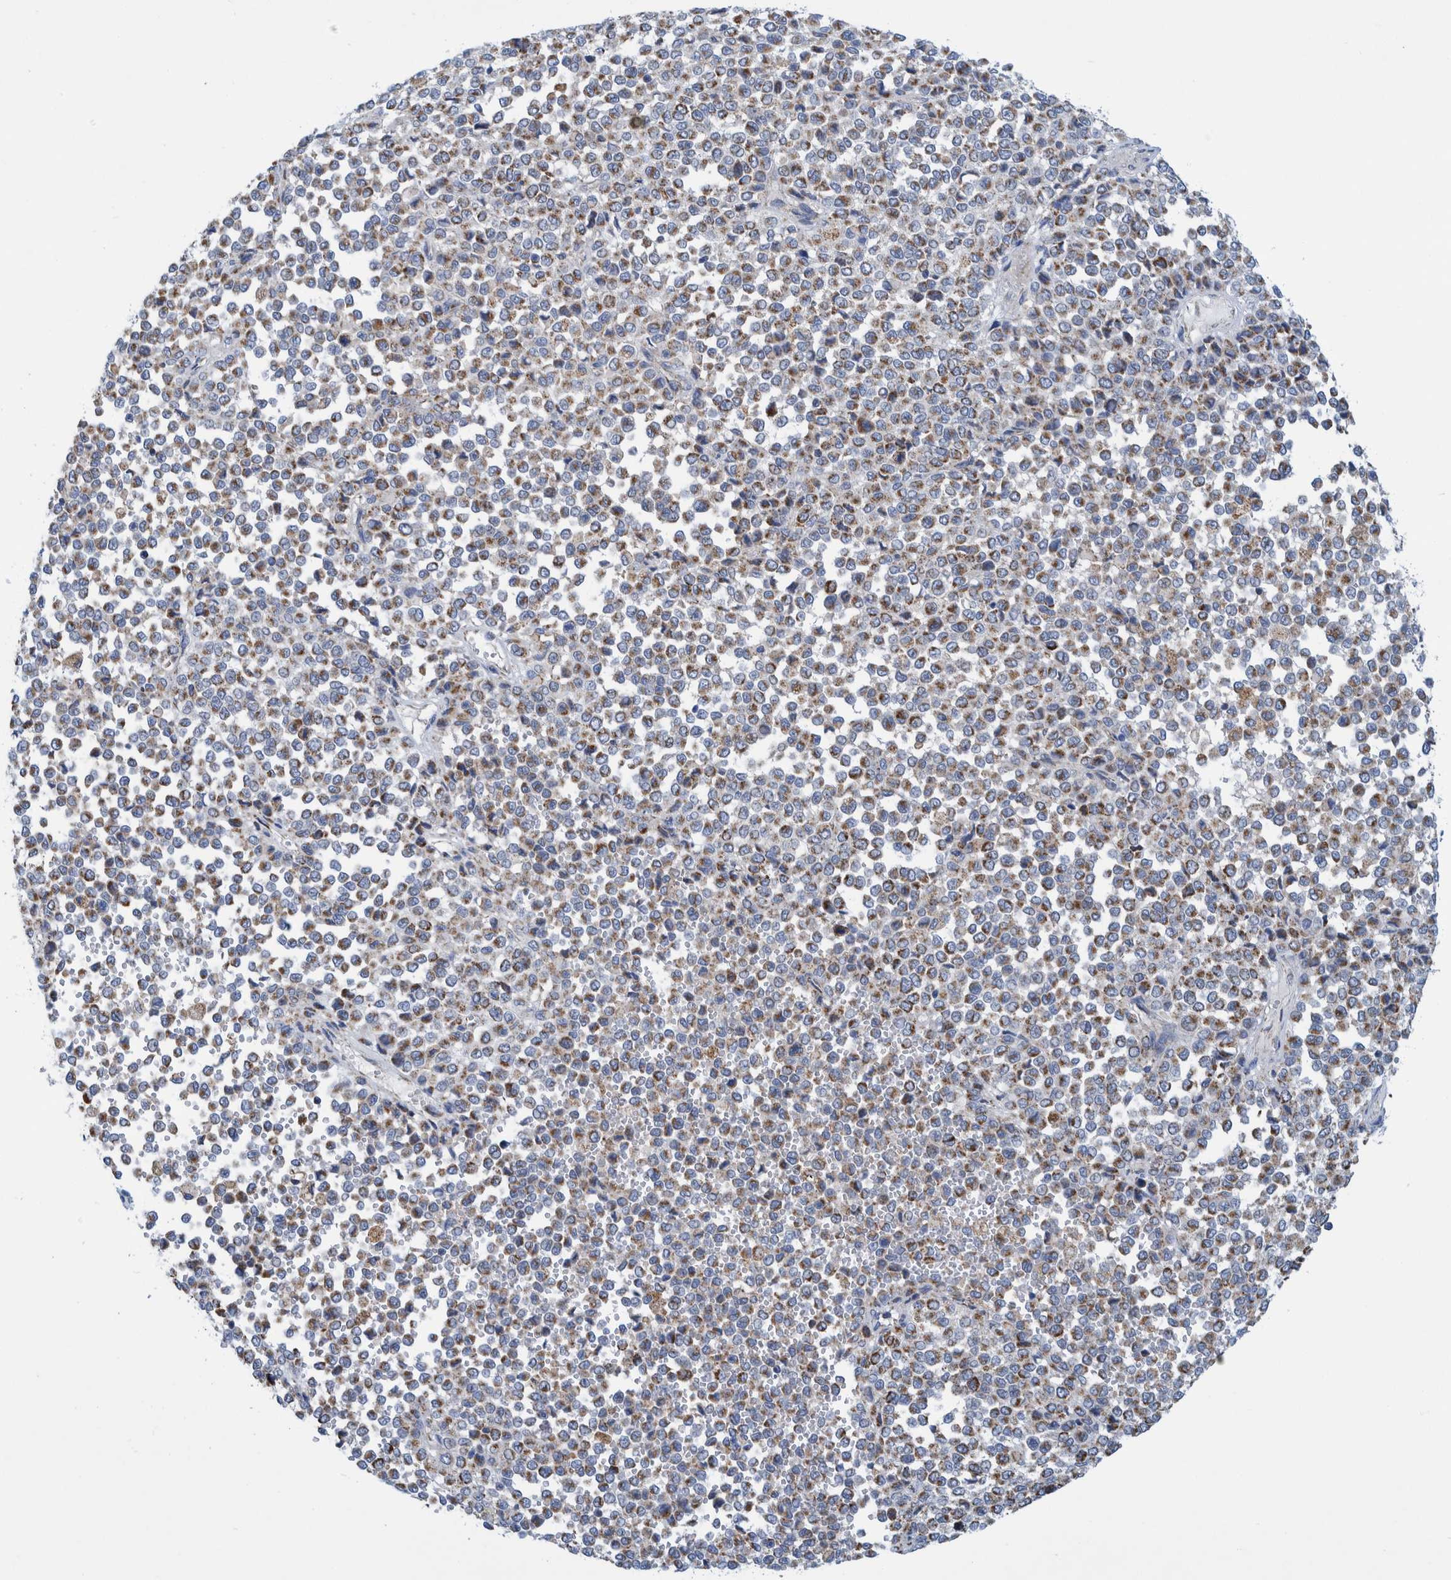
{"staining": {"intensity": "moderate", "quantity": "25%-75%", "location": "cytoplasmic/membranous"}, "tissue": "melanoma", "cell_type": "Tumor cells", "image_type": "cancer", "snomed": [{"axis": "morphology", "description": "Malignant melanoma, Metastatic site"}, {"axis": "topography", "description": "Pancreas"}], "caption": "Protein analysis of melanoma tissue demonstrates moderate cytoplasmic/membranous staining in approximately 25%-75% of tumor cells.", "gene": "MRPS7", "patient": {"sex": "female", "age": 30}}